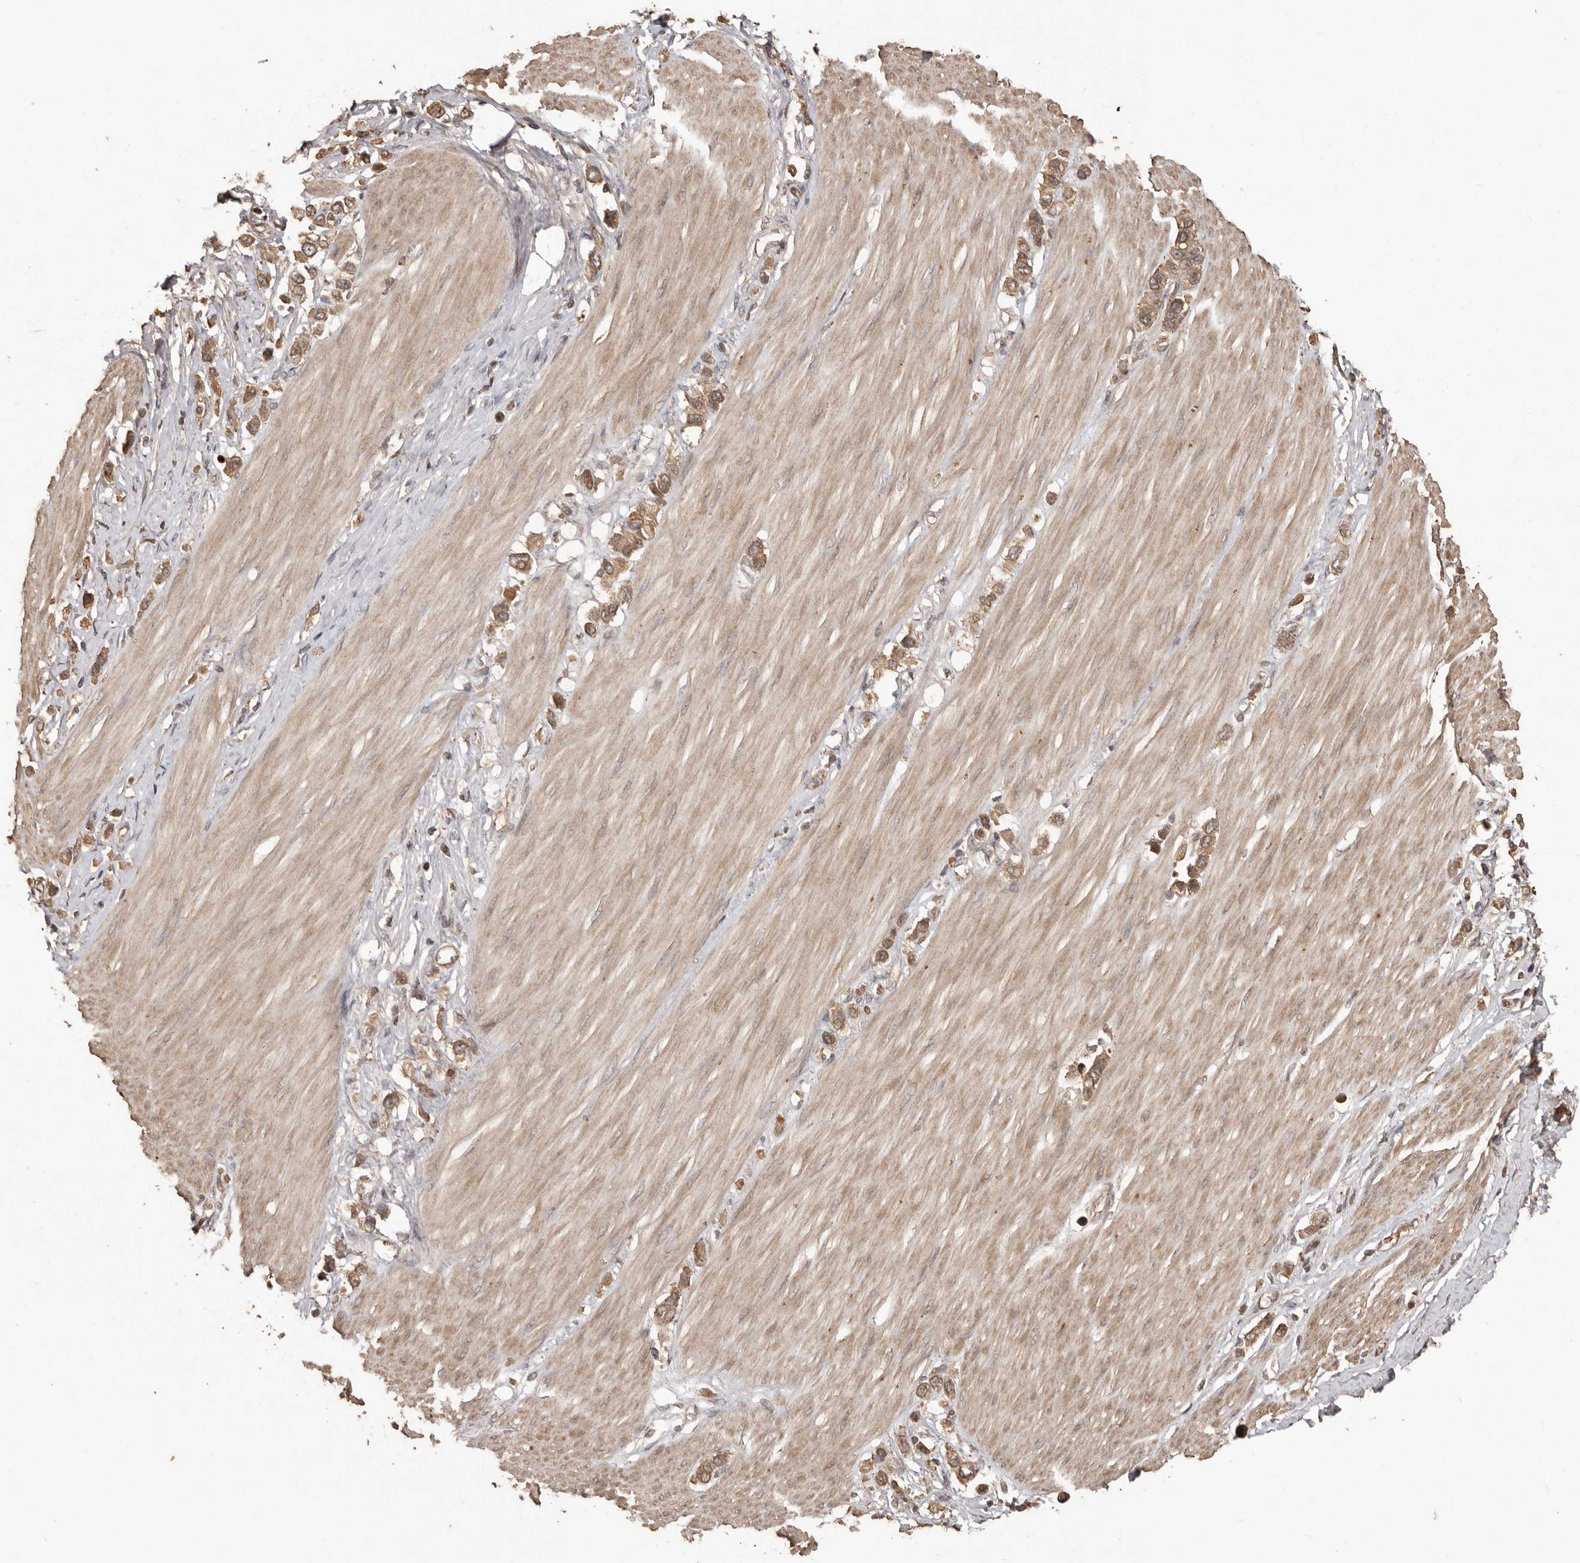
{"staining": {"intensity": "moderate", "quantity": ">75%", "location": "cytoplasmic/membranous"}, "tissue": "stomach cancer", "cell_type": "Tumor cells", "image_type": "cancer", "snomed": [{"axis": "morphology", "description": "Adenocarcinoma, NOS"}, {"axis": "topography", "description": "Stomach"}], "caption": "A medium amount of moderate cytoplasmic/membranous positivity is seen in approximately >75% of tumor cells in adenocarcinoma (stomach) tissue.", "gene": "NUP43", "patient": {"sex": "female", "age": 65}}